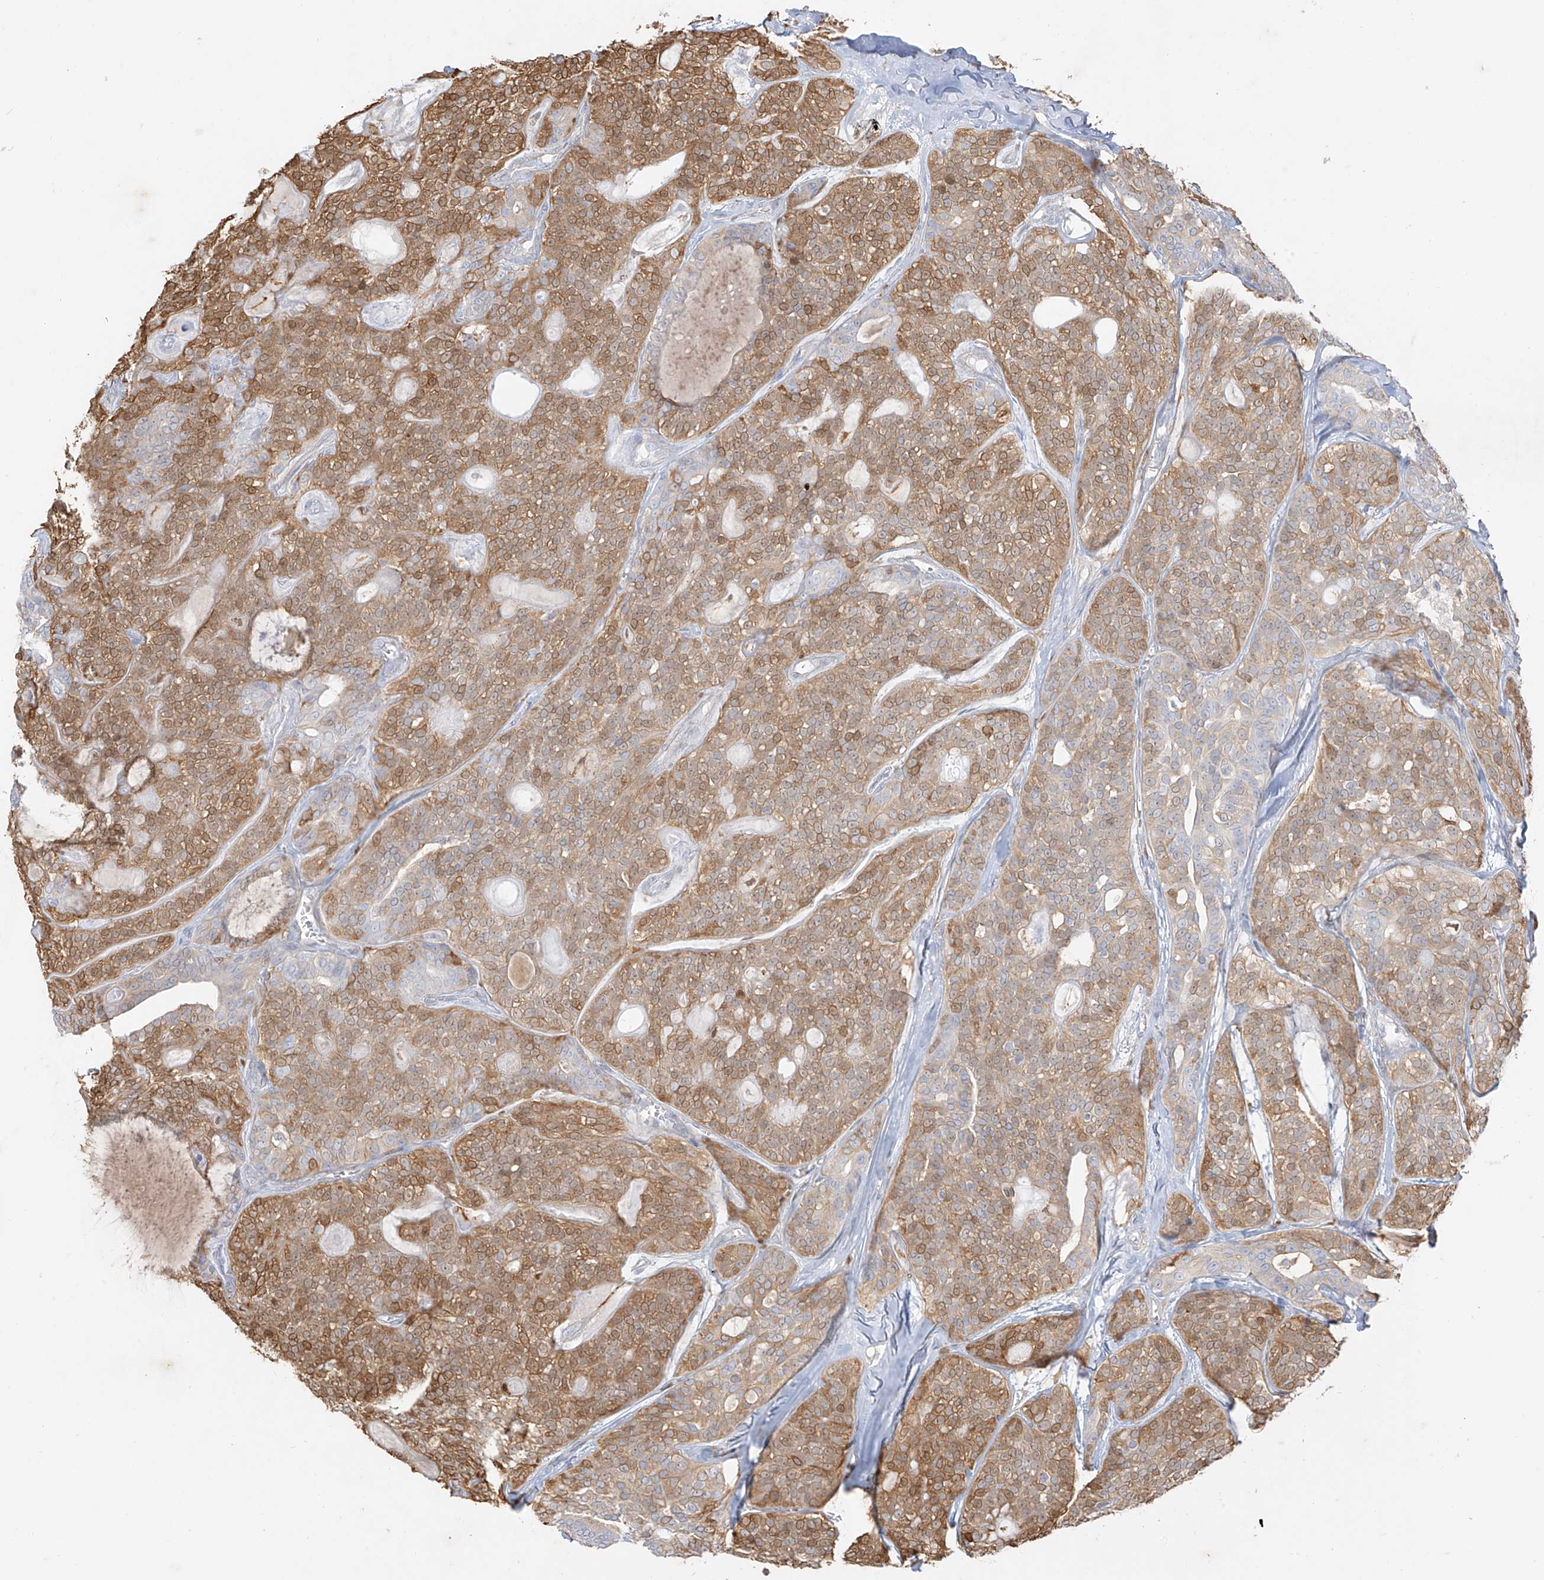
{"staining": {"intensity": "moderate", "quantity": ">75%", "location": "cytoplasmic/membranous"}, "tissue": "head and neck cancer", "cell_type": "Tumor cells", "image_type": "cancer", "snomed": [{"axis": "morphology", "description": "Adenocarcinoma, NOS"}, {"axis": "topography", "description": "Head-Neck"}], "caption": "Brown immunohistochemical staining in human head and neck cancer demonstrates moderate cytoplasmic/membranous positivity in about >75% of tumor cells.", "gene": "UPK1B", "patient": {"sex": "male", "age": 66}}